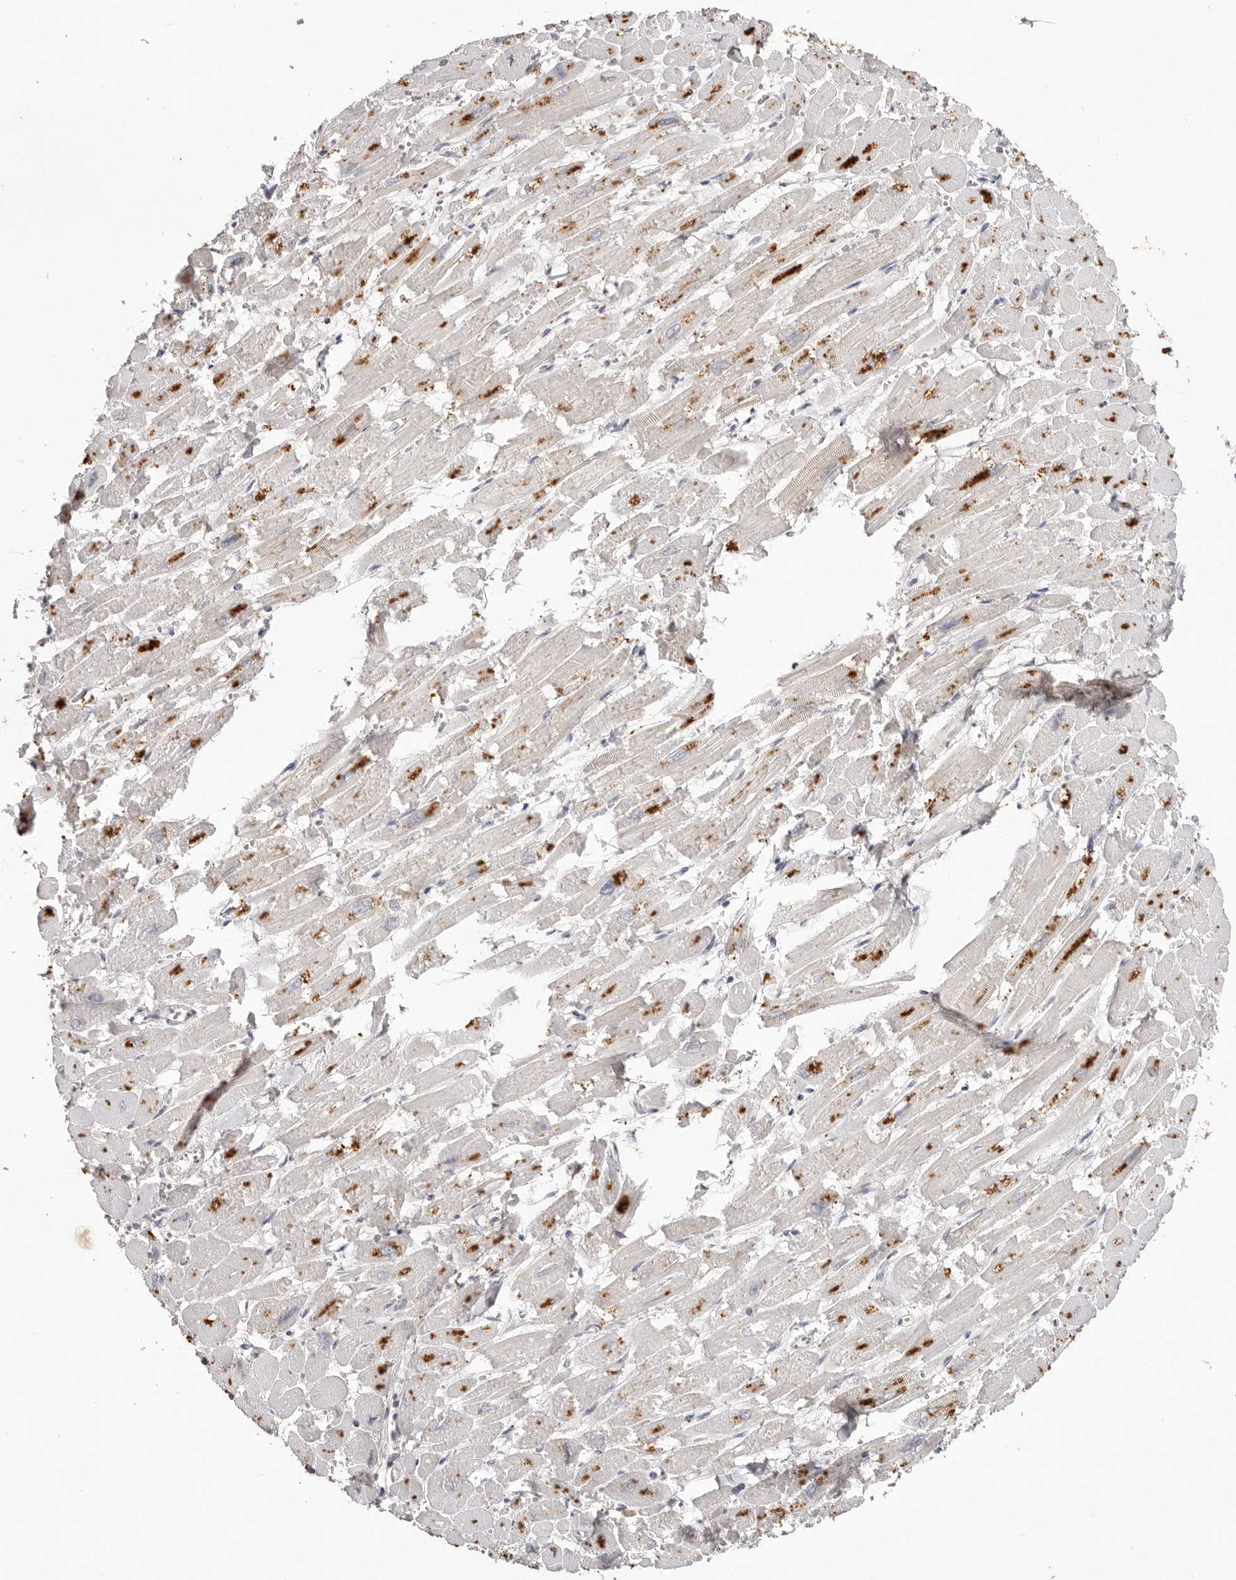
{"staining": {"intensity": "strong", "quantity": "<25%", "location": "cytoplasmic/membranous"}, "tissue": "heart muscle", "cell_type": "Cardiomyocytes", "image_type": "normal", "snomed": [{"axis": "morphology", "description": "Normal tissue, NOS"}, {"axis": "topography", "description": "Heart"}], "caption": "A brown stain labels strong cytoplasmic/membranous expression of a protein in cardiomyocytes of normal heart muscle.", "gene": "SCUBE2", "patient": {"sex": "male", "age": 54}}